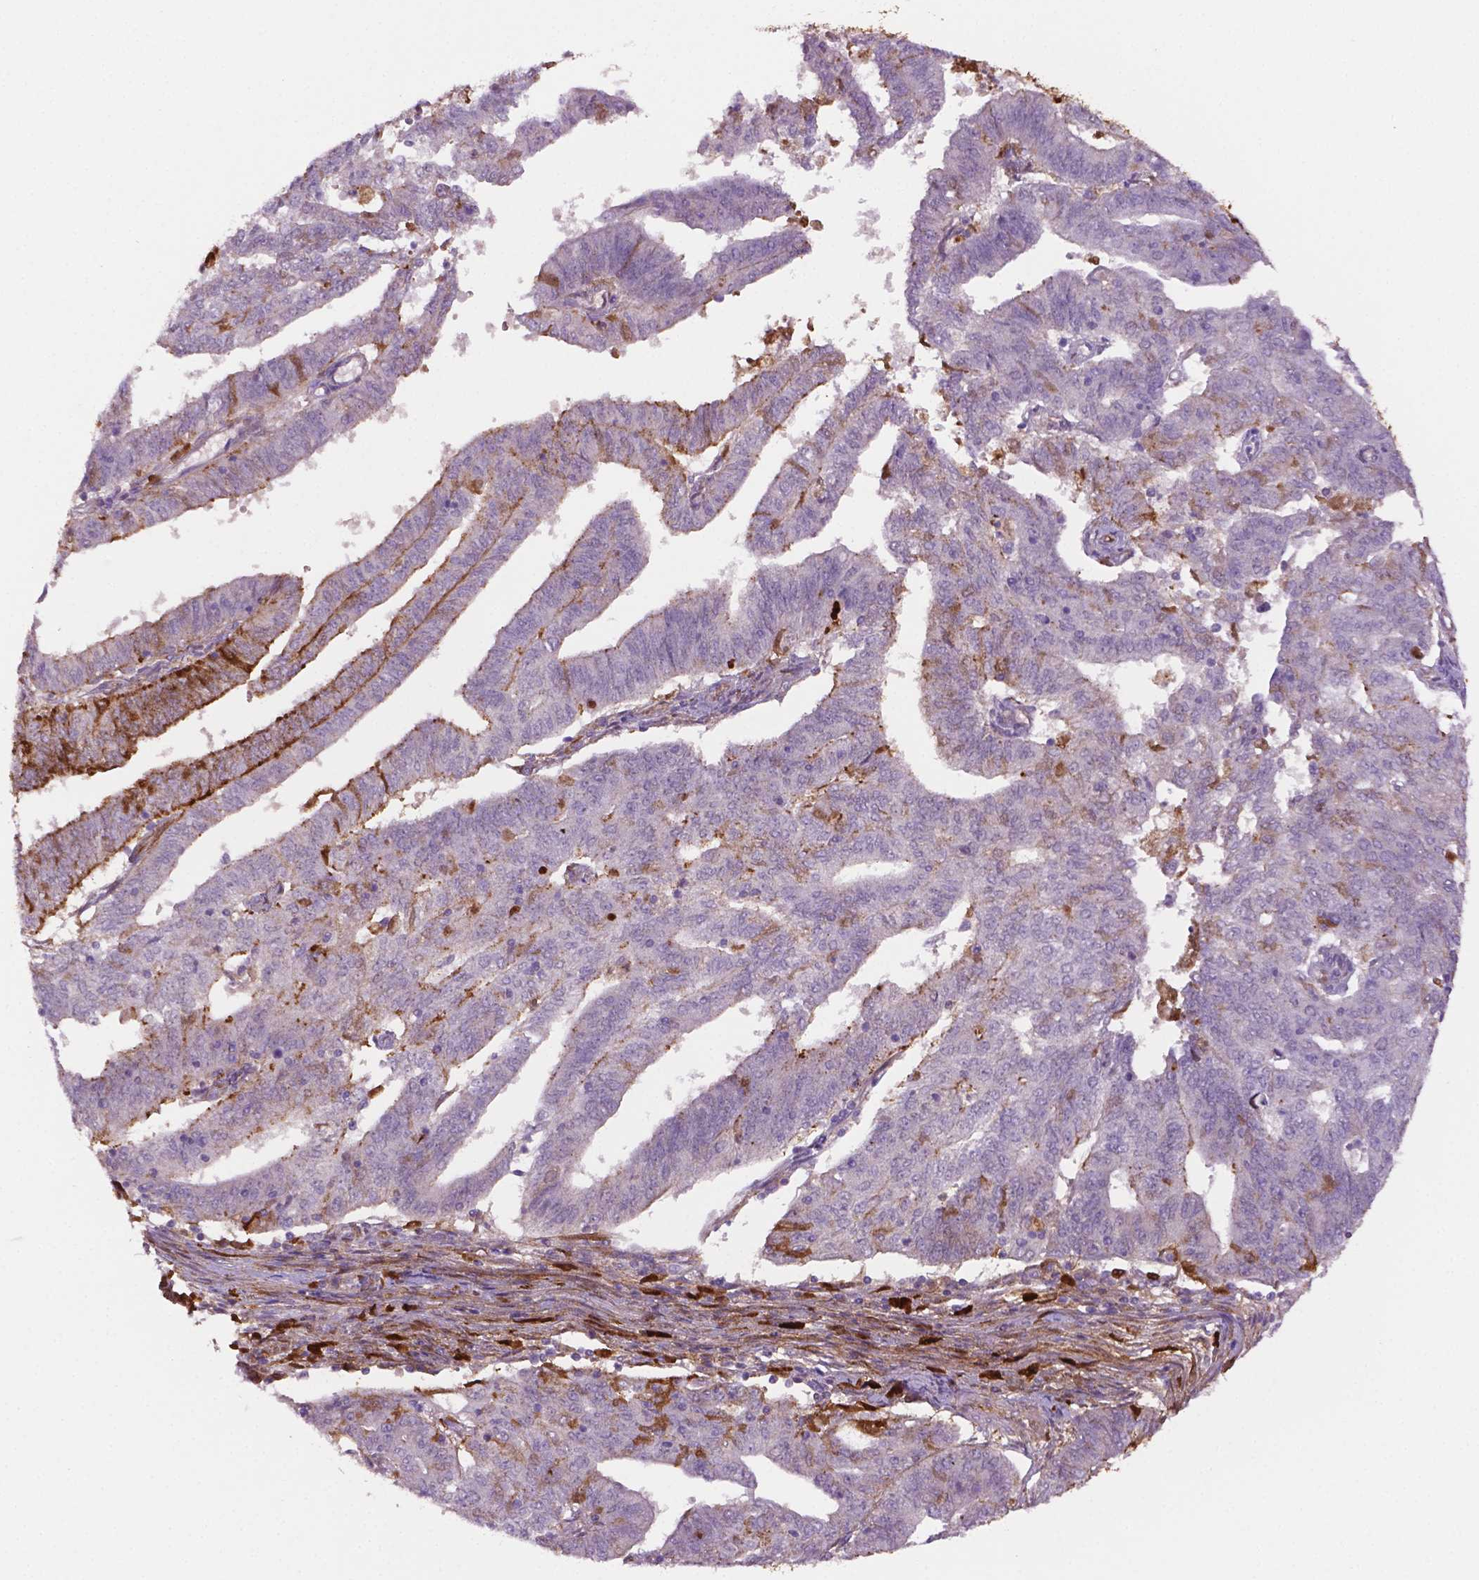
{"staining": {"intensity": "moderate", "quantity": "<25%", "location": "cytoplasmic/membranous"}, "tissue": "endometrial cancer", "cell_type": "Tumor cells", "image_type": "cancer", "snomed": [{"axis": "morphology", "description": "Adenocarcinoma, NOS"}, {"axis": "topography", "description": "Endometrium"}], "caption": "This image demonstrates endometrial cancer (adenocarcinoma) stained with immunohistochemistry (IHC) to label a protein in brown. The cytoplasmic/membranous of tumor cells show moderate positivity for the protein. Nuclei are counter-stained blue.", "gene": "FBLN1", "patient": {"sex": "female", "age": 82}}